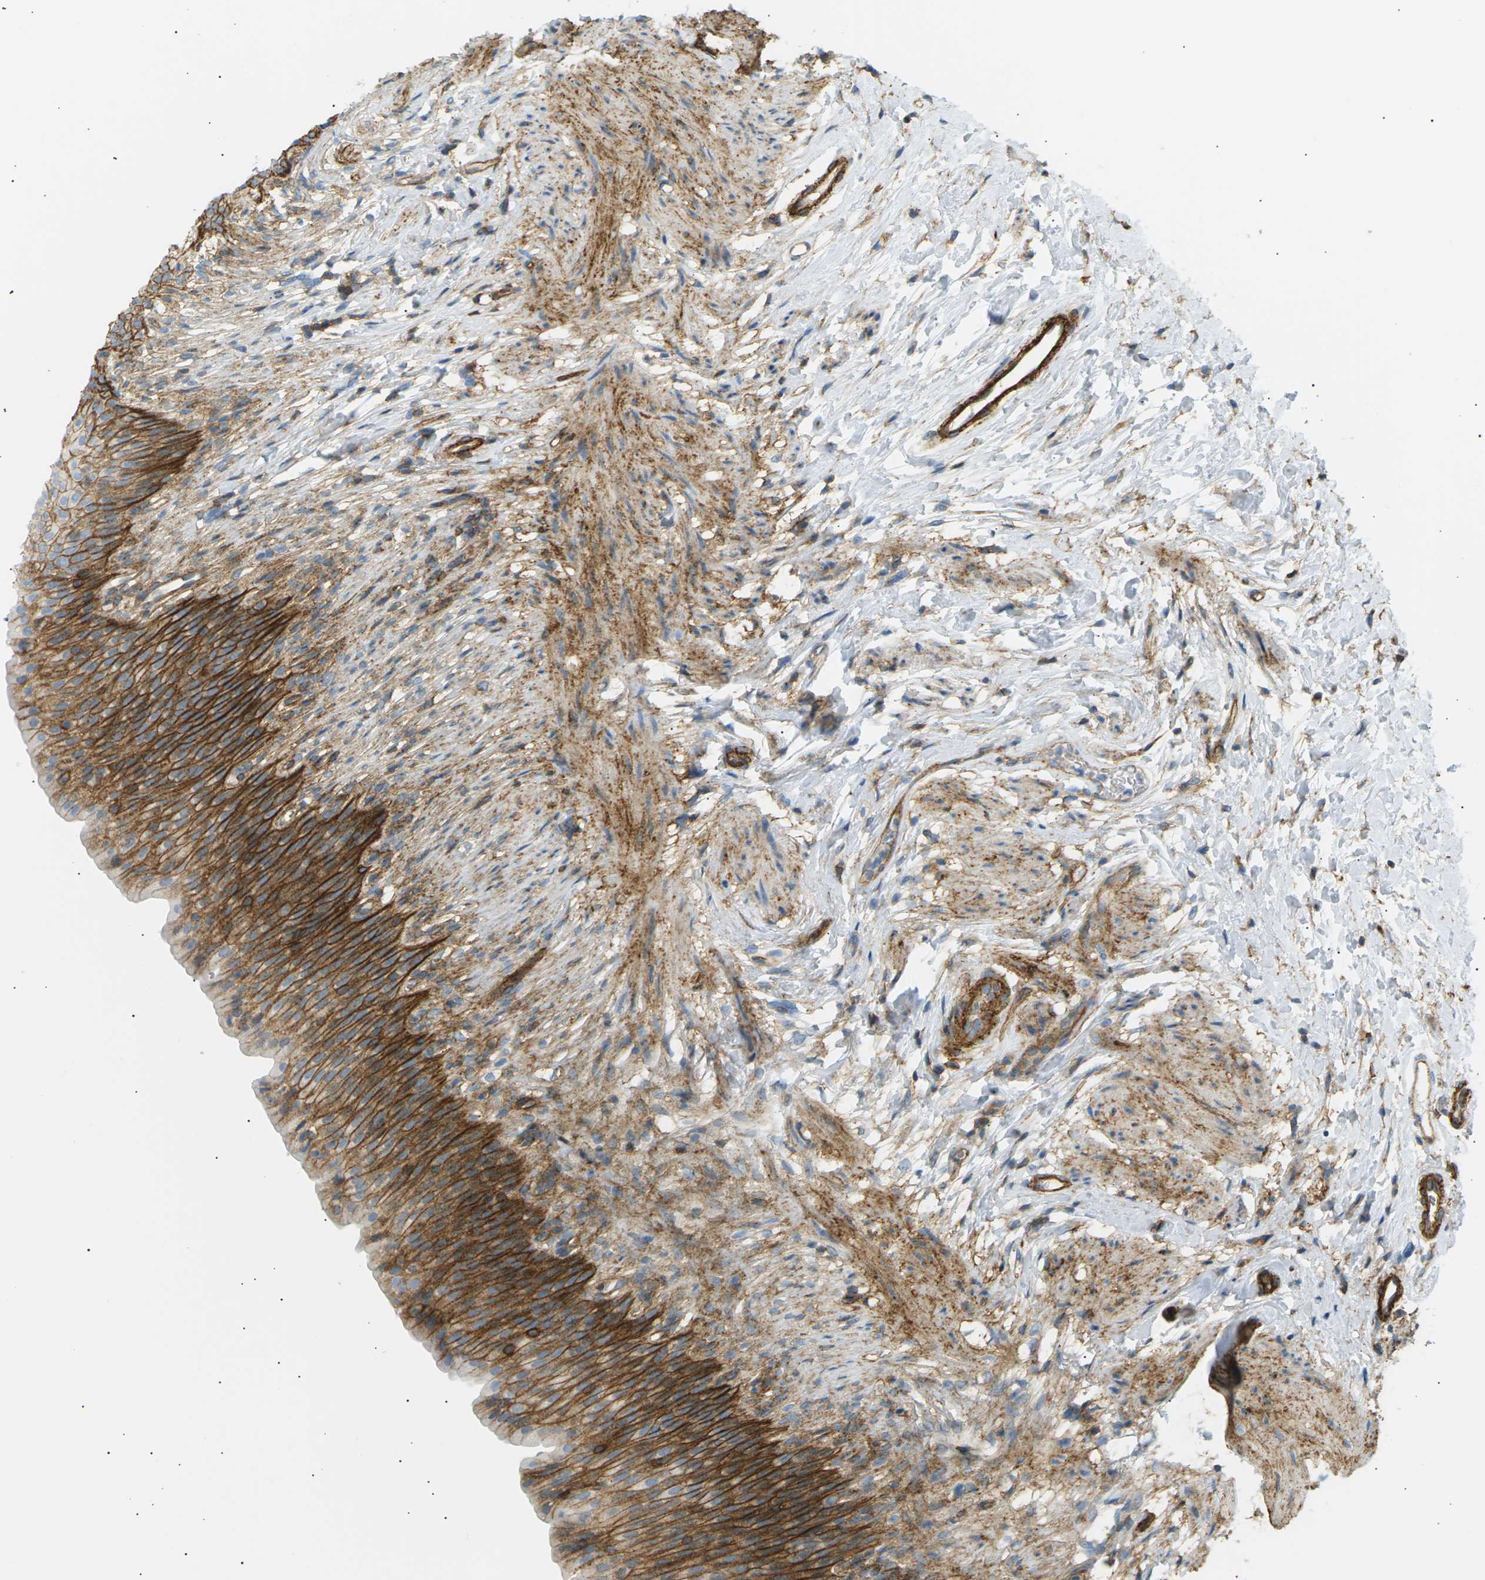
{"staining": {"intensity": "strong", "quantity": ">75%", "location": "cytoplasmic/membranous"}, "tissue": "urinary bladder", "cell_type": "Urothelial cells", "image_type": "normal", "snomed": [{"axis": "morphology", "description": "Normal tissue, NOS"}, {"axis": "topography", "description": "Urinary bladder"}], "caption": "Normal urinary bladder shows strong cytoplasmic/membranous expression in approximately >75% of urothelial cells.", "gene": "ATP2B4", "patient": {"sex": "female", "age": 79}}